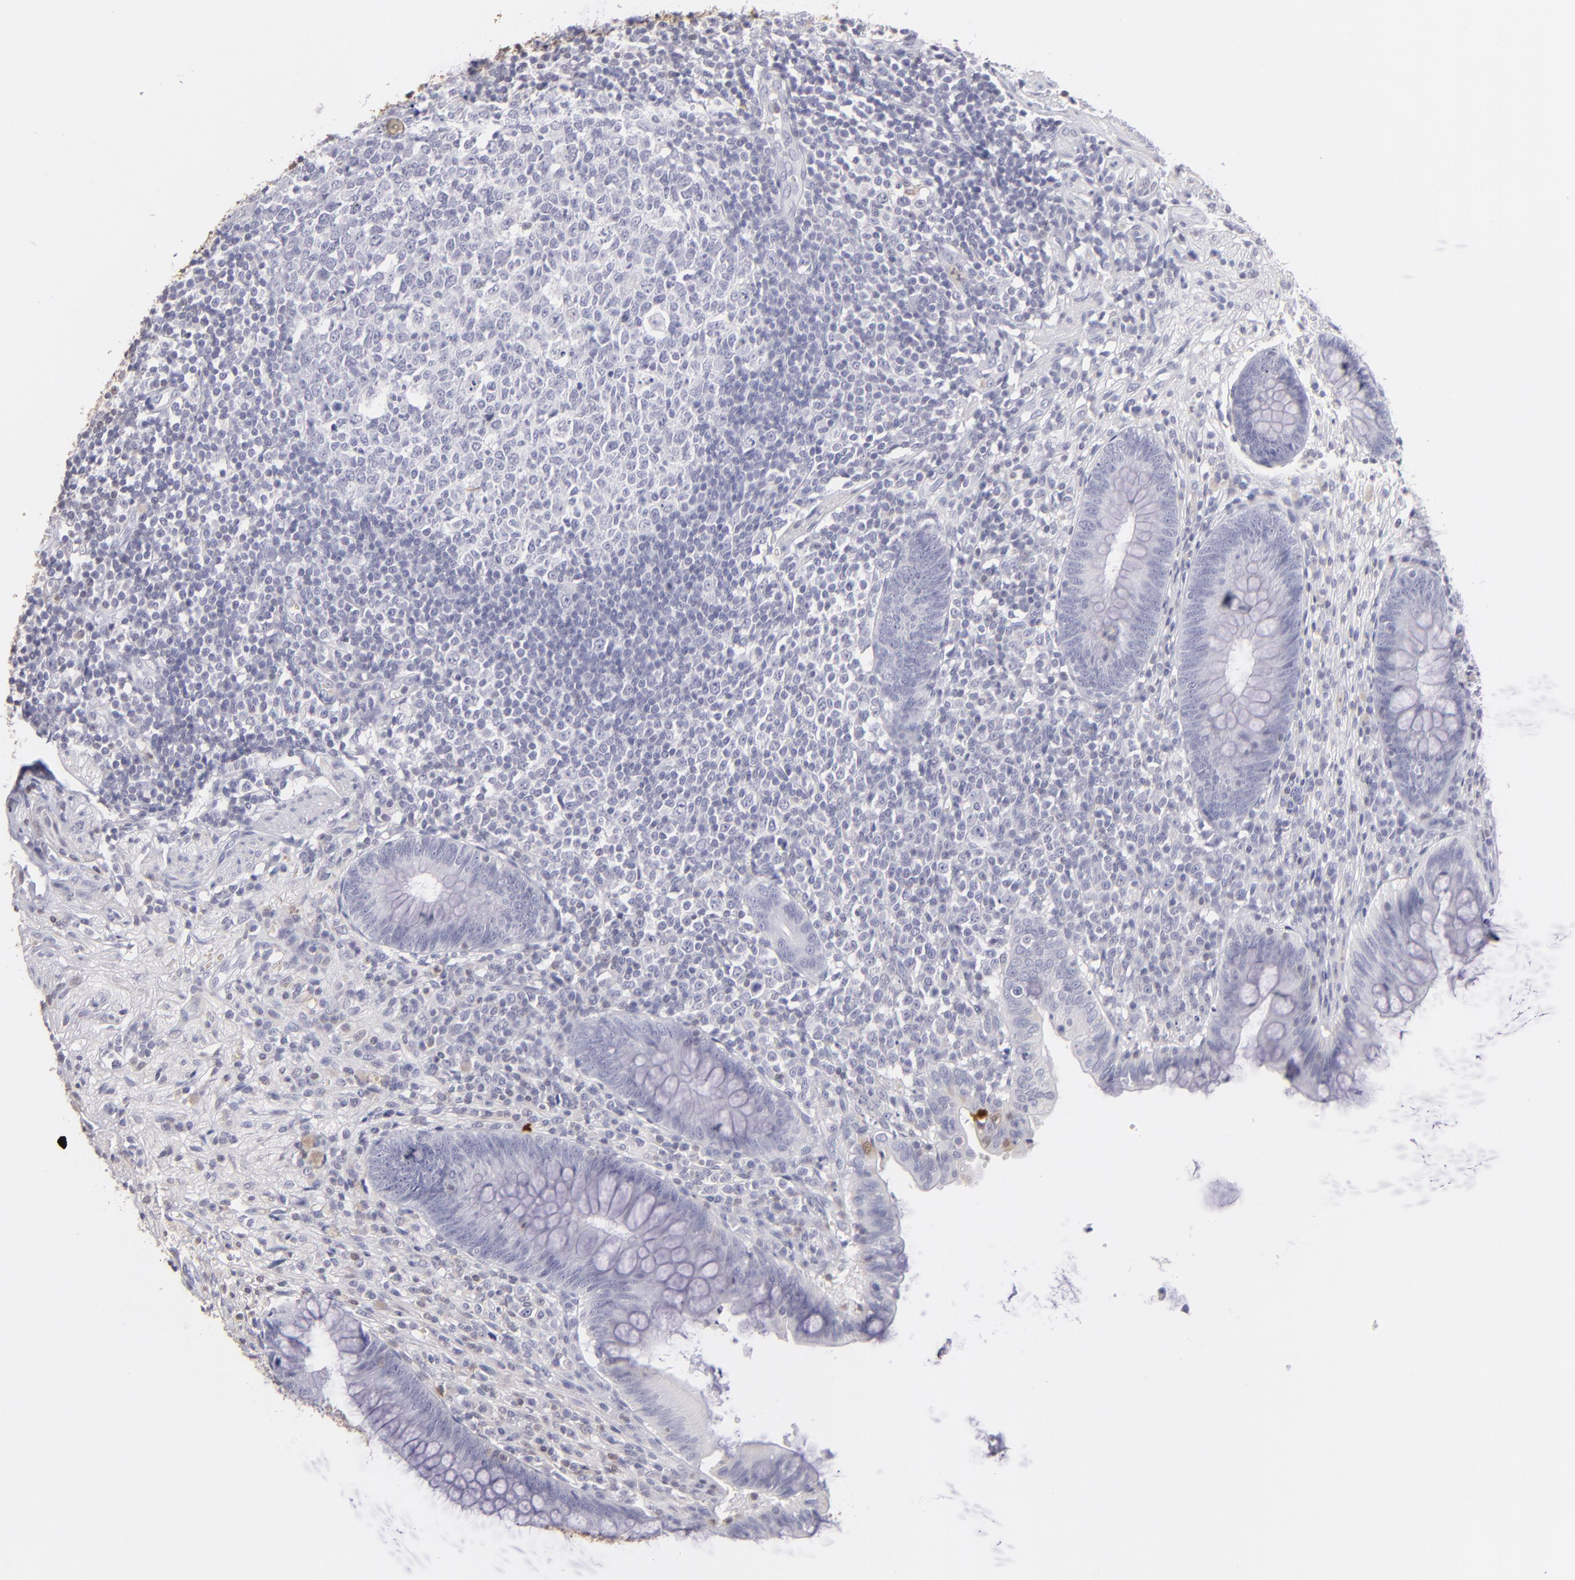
{"staining": {"intensity": "negative", "quantity": "none", "location": "none"}, "tissue": "appendix", "cell_type": "Glandular cells", "image_type": "normal", "snomed": [{"axis": "morphology", "description": "Normal tissue, NOS"}, {"axis": "topography", "description": "Appendix"}], "caption": "Appendix was stained to show a protein in brown. There is no significant staining in glandular cells. (DAB immunohistochemistry (IHC) visualized using brightfield microscopy, high magnification).", "gene": "S100A2", "patient": {"sex": "female", "age": 66}}